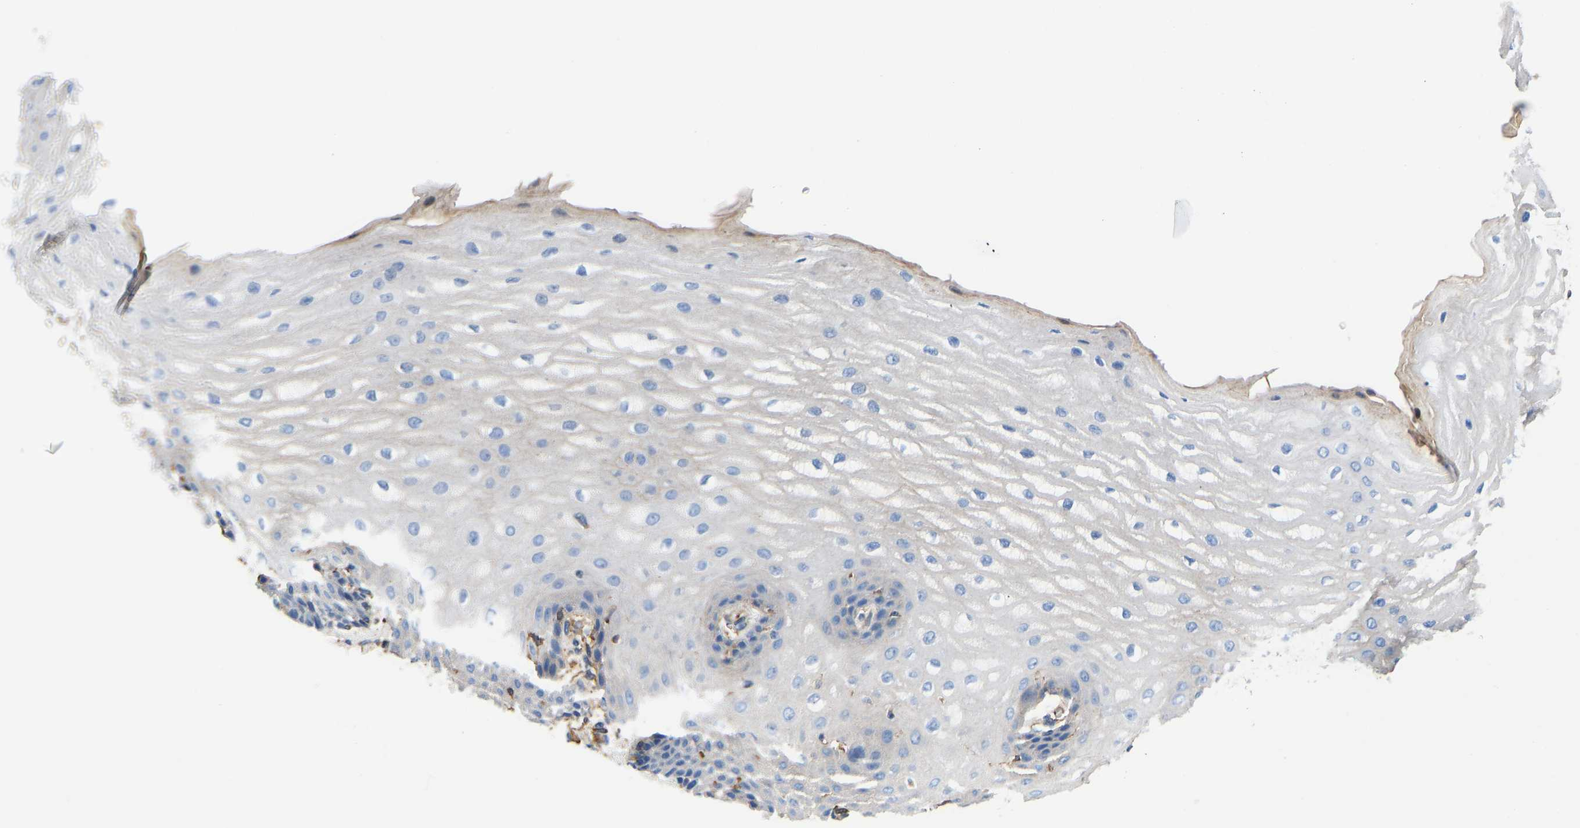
{"staining": {"intensity": "negative", "quantity": "none", "location": "none"}, "tissue": "esophagus", "cell_type": "Squamous epithelial cells", "image_type": "normal", "snomed": [{"axis": "morphology", "description": "Normal tissue, NOS"}, {"axis": "topography", "description": "Esophagus"}], "caption": "This is an immunohistochemistry (IHC) image of normal human esophagus. There is no positivity in squamous epithelial cells.", "gene": "HSPG2", "patient": {"sex": "male", "age": 54}}